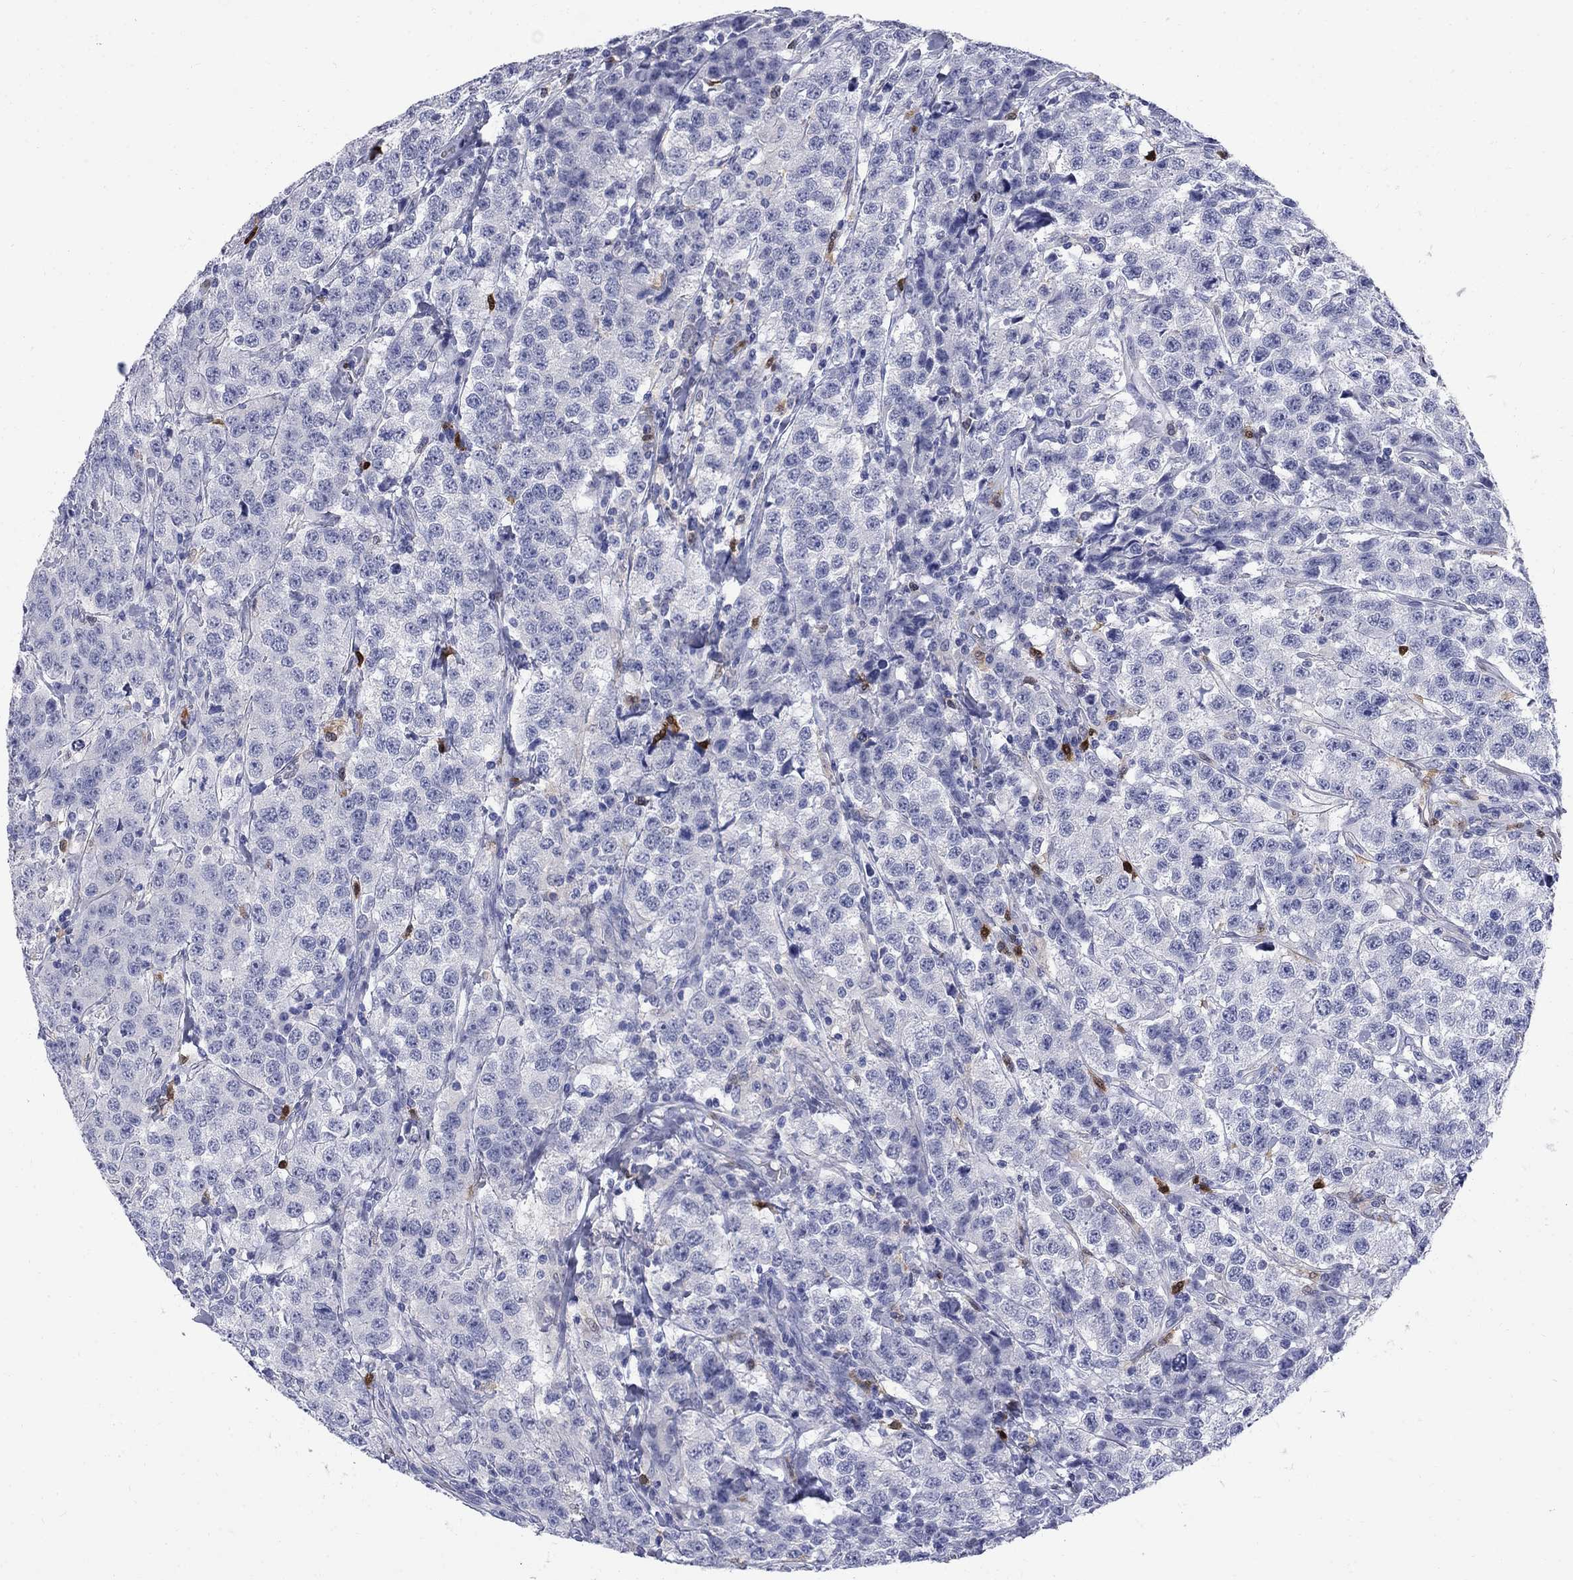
{"staining": {"intensity": "negative", "quantity": "none", "location": "none"}, "tissue": "testis cancer", "cell_type": "Tumor cells", "image_type": "cancer", "snomed": [{"axis": "morphology", "description": "Seminoma, NOS"}, {"axis": "topography", "description": "Testis"}], "caption": "The image demonstrates no significant positivity in tumor cells of testis cancer.", "gene": "SERPINB2", "patient": {"sex": "male", "age": 59}}